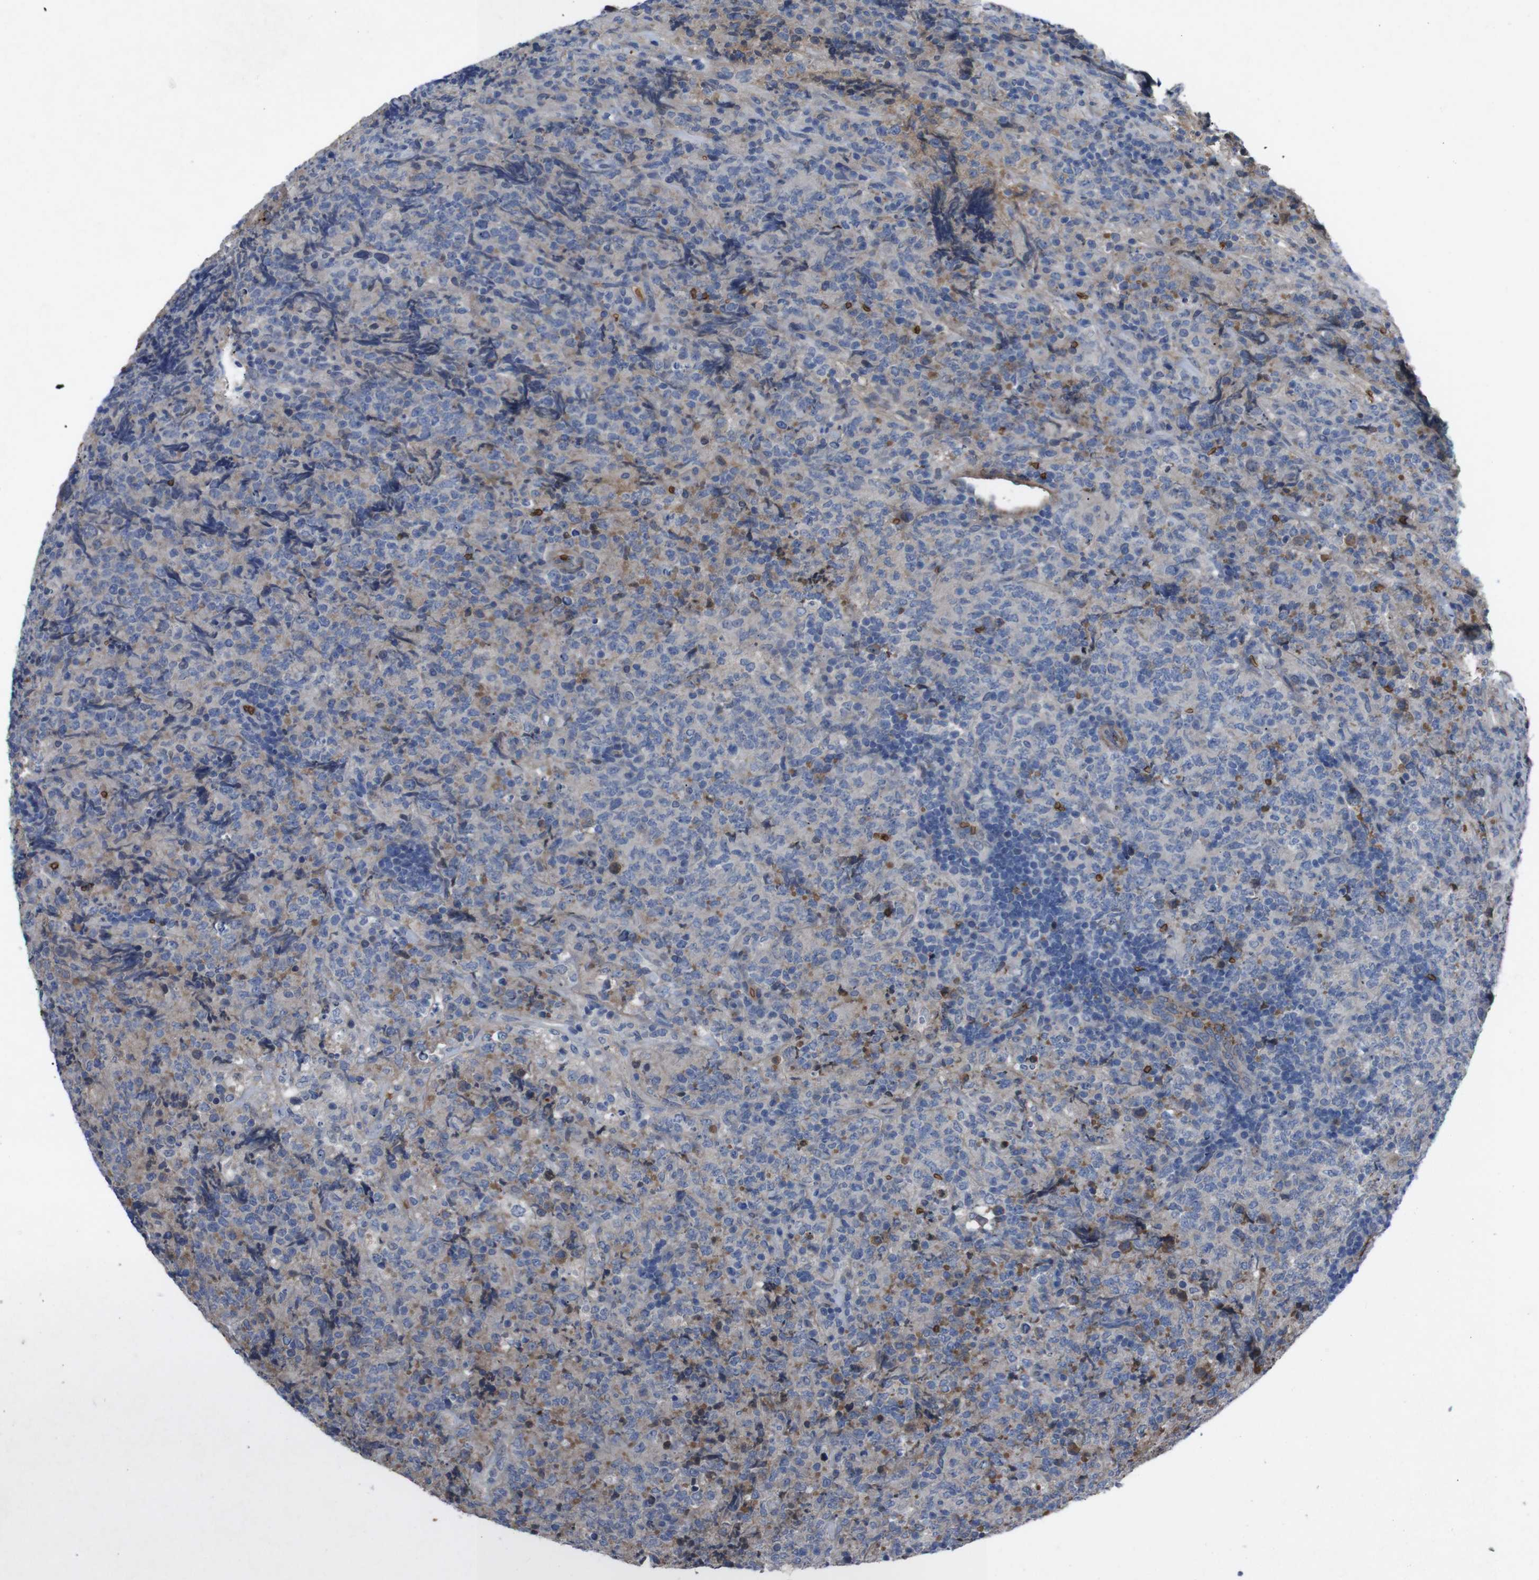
{"staining": {"intensity": "weak", "quantity": "<25%", "location": "cytoplasmic/membranous"}, "tissue": "lymphoma", "cell_type": "Tumor cells", "image_type": "cancer", "snomed": [{"axis": "morphology", "description": "Malignant lymphoma, non-Hodgkin's type, High grade"}, {"axis": "topography", "description": "Tonsil"}], "caption": "A histopathology image of human malignant lymphoma, non-Hodgkin's type (high-grade) is negative for staining in tumor cells.", "gene": "SPTB", "patient": {"sex": "female", "age": 36}}